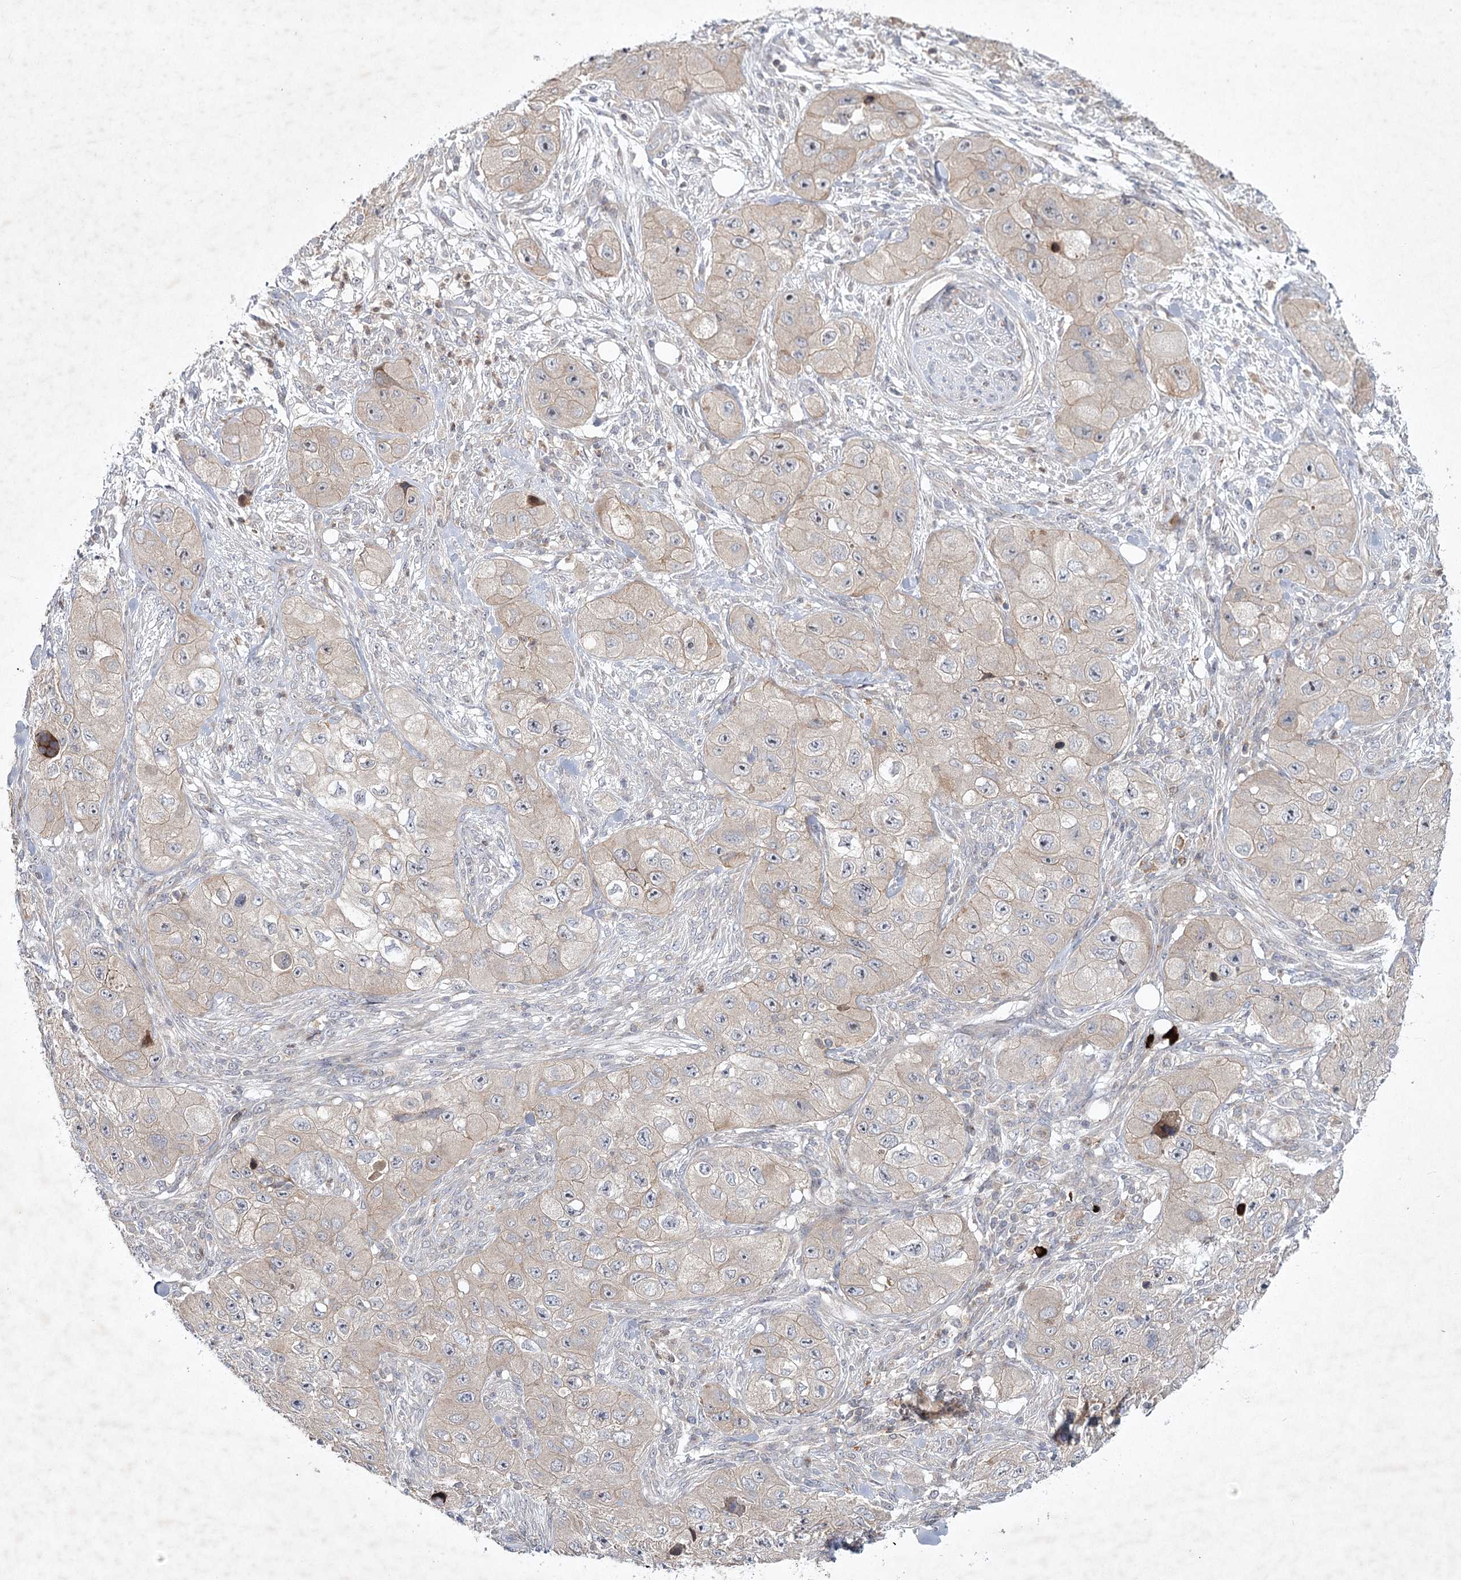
{"staining": {"intensity": "weak", "quantity": ">75%", "location": "cytoplasmic/membranous"}, "tissue": "skin cancer", "cell_type": "Tumor cells", "image_type": "cancer", "snomed": [{"axis": "morphology", "description": "Squamous cell carcinoma, NOS"}, {"axis": "topography", "description": "Skin"}, {"axis": "topography", "description": "Subcutis"}], "caption": "Immunohistochemistry (IHC) of human skin cancer shows low levels of weak cytoplasmic/membranous staining in about >75% of tumor cells.", "gene": "MAP3K13", "patient": {"sex": "male", "age": 73}}